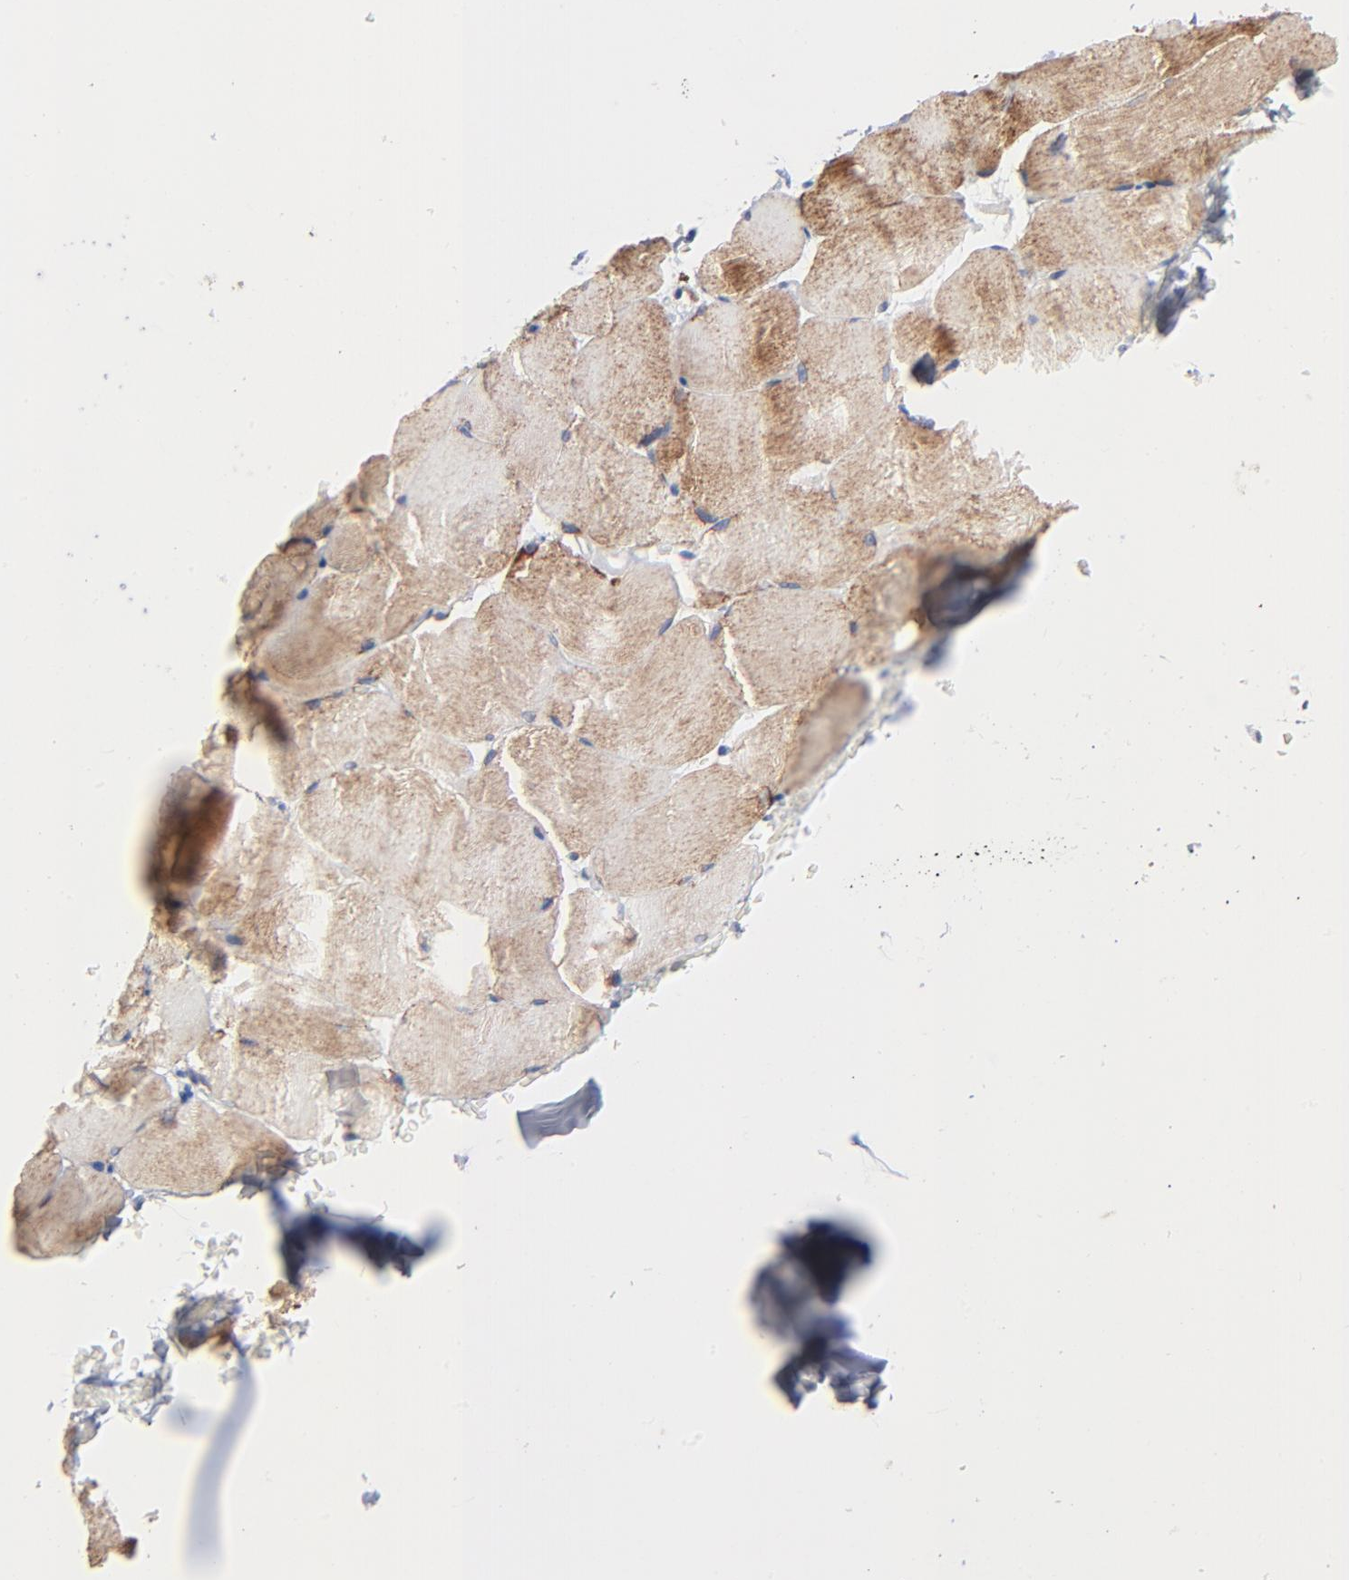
{"staining": {"intensity": "moderate", "quantity": "25%-75%", "location": "cytoplasmic/membranous"}, "tissue": "skeletal muscle", "cell_type": "Myocytes", "image_type": "normal", "snomed": [{"axis": "morphology", "description": "Normal tissue, NOS"}, {"axis": "topography", "description": "Skeletal muscle"}], "caption": "The image exhibits a brown stain indicating the presence of a protein in the cytoplasmic/membranous of myocytes in skeletal muscle.", "gene": "CHCHD10", "patient": {"sex": "female", "age": 37}}